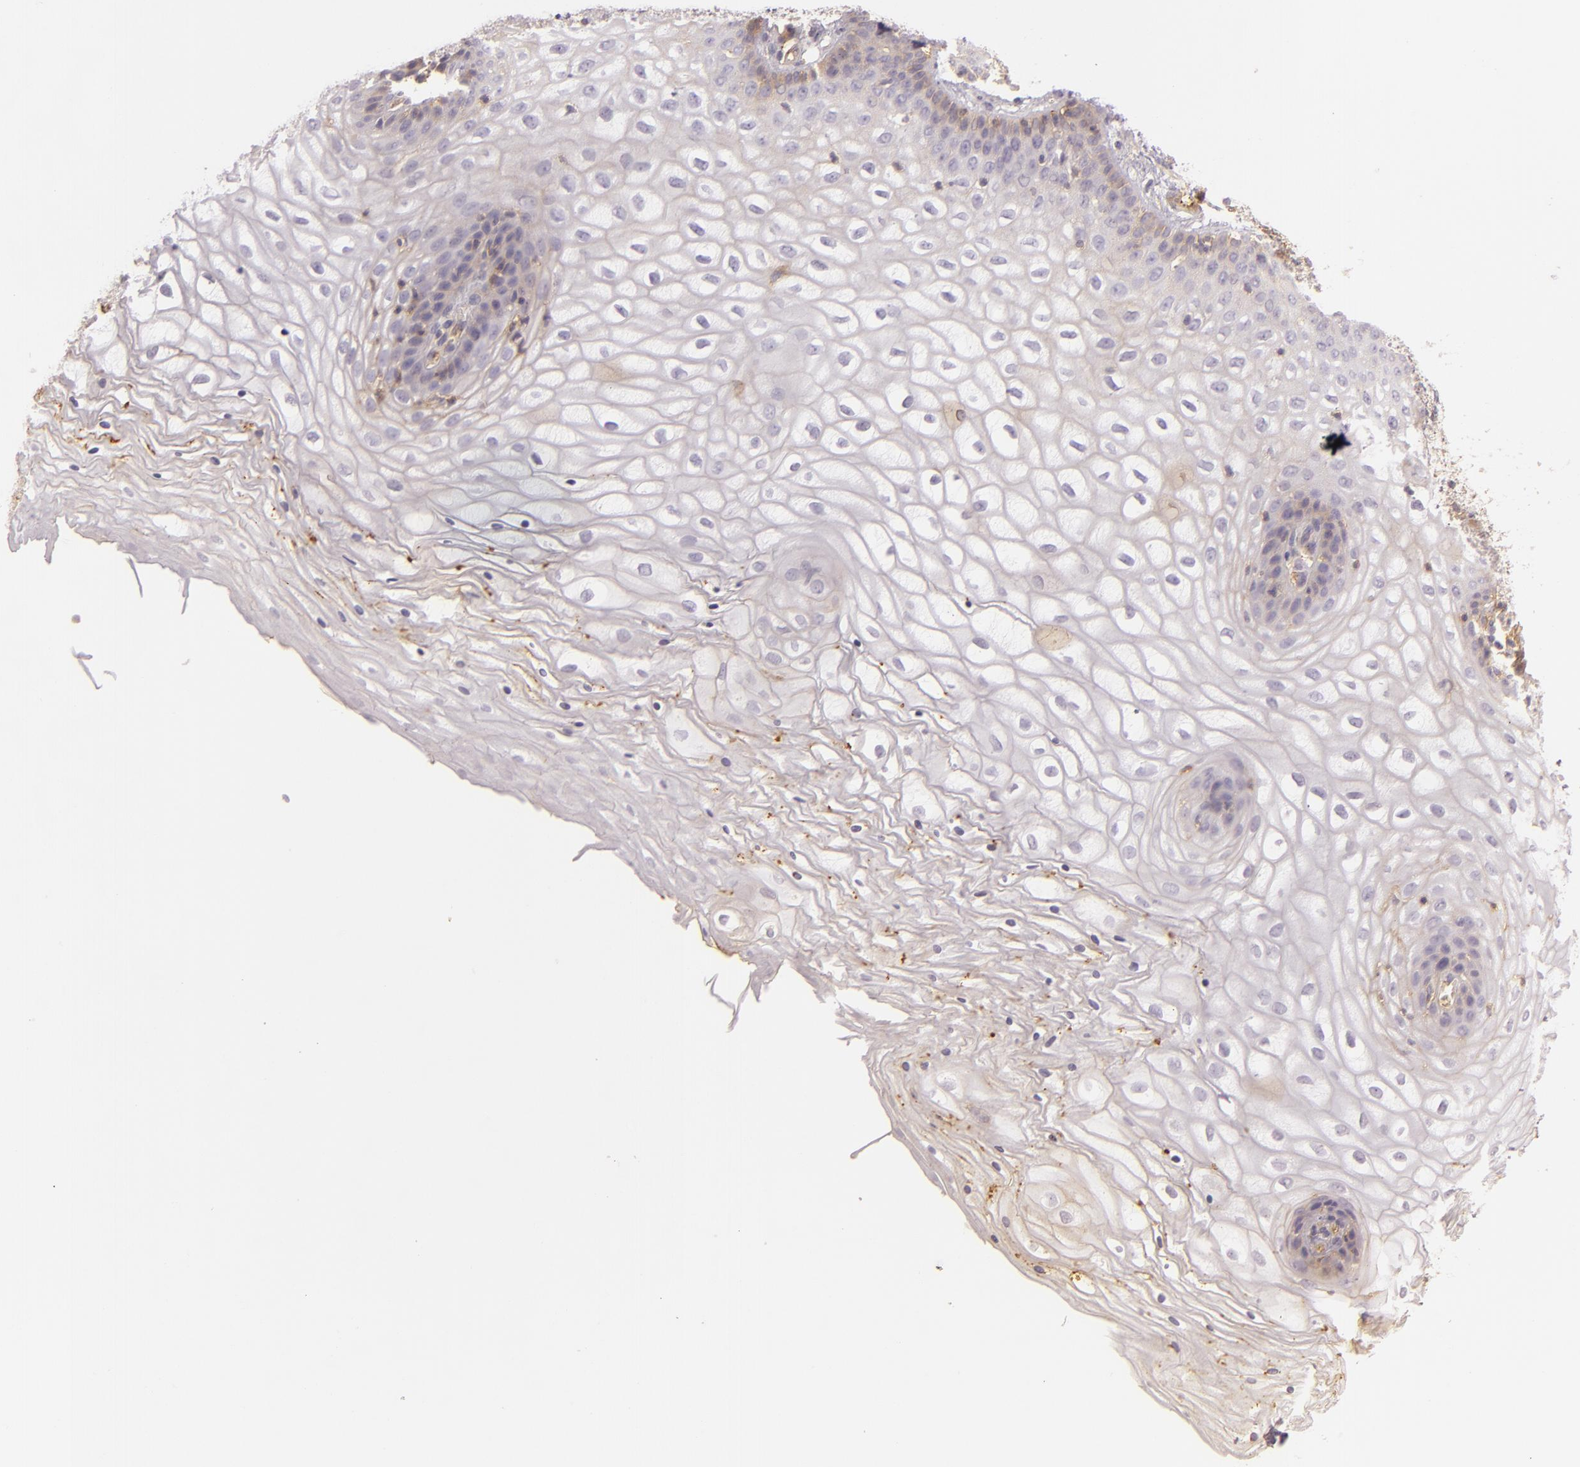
{"staining": {"intensity": "weak", "quantity": "<25%", "location": "cytoplasmic/membranous"}, "tissue": "vagina", "cell_type": "Squamous epithelial cells", "image_type": "normal", "snomed": [{"axis": "morphology", "description": "Normal tissue, NOS"}, {"axis": "topography", "description": "Vagina"}], "caption": "Squamous epithelial cells are negative for protein expression in normal human vagina. (Immunohistochemistry, brightfield microscopy, high magnification).", "gene": "CD59", "patient": {"sex": "female", "age": 34}}